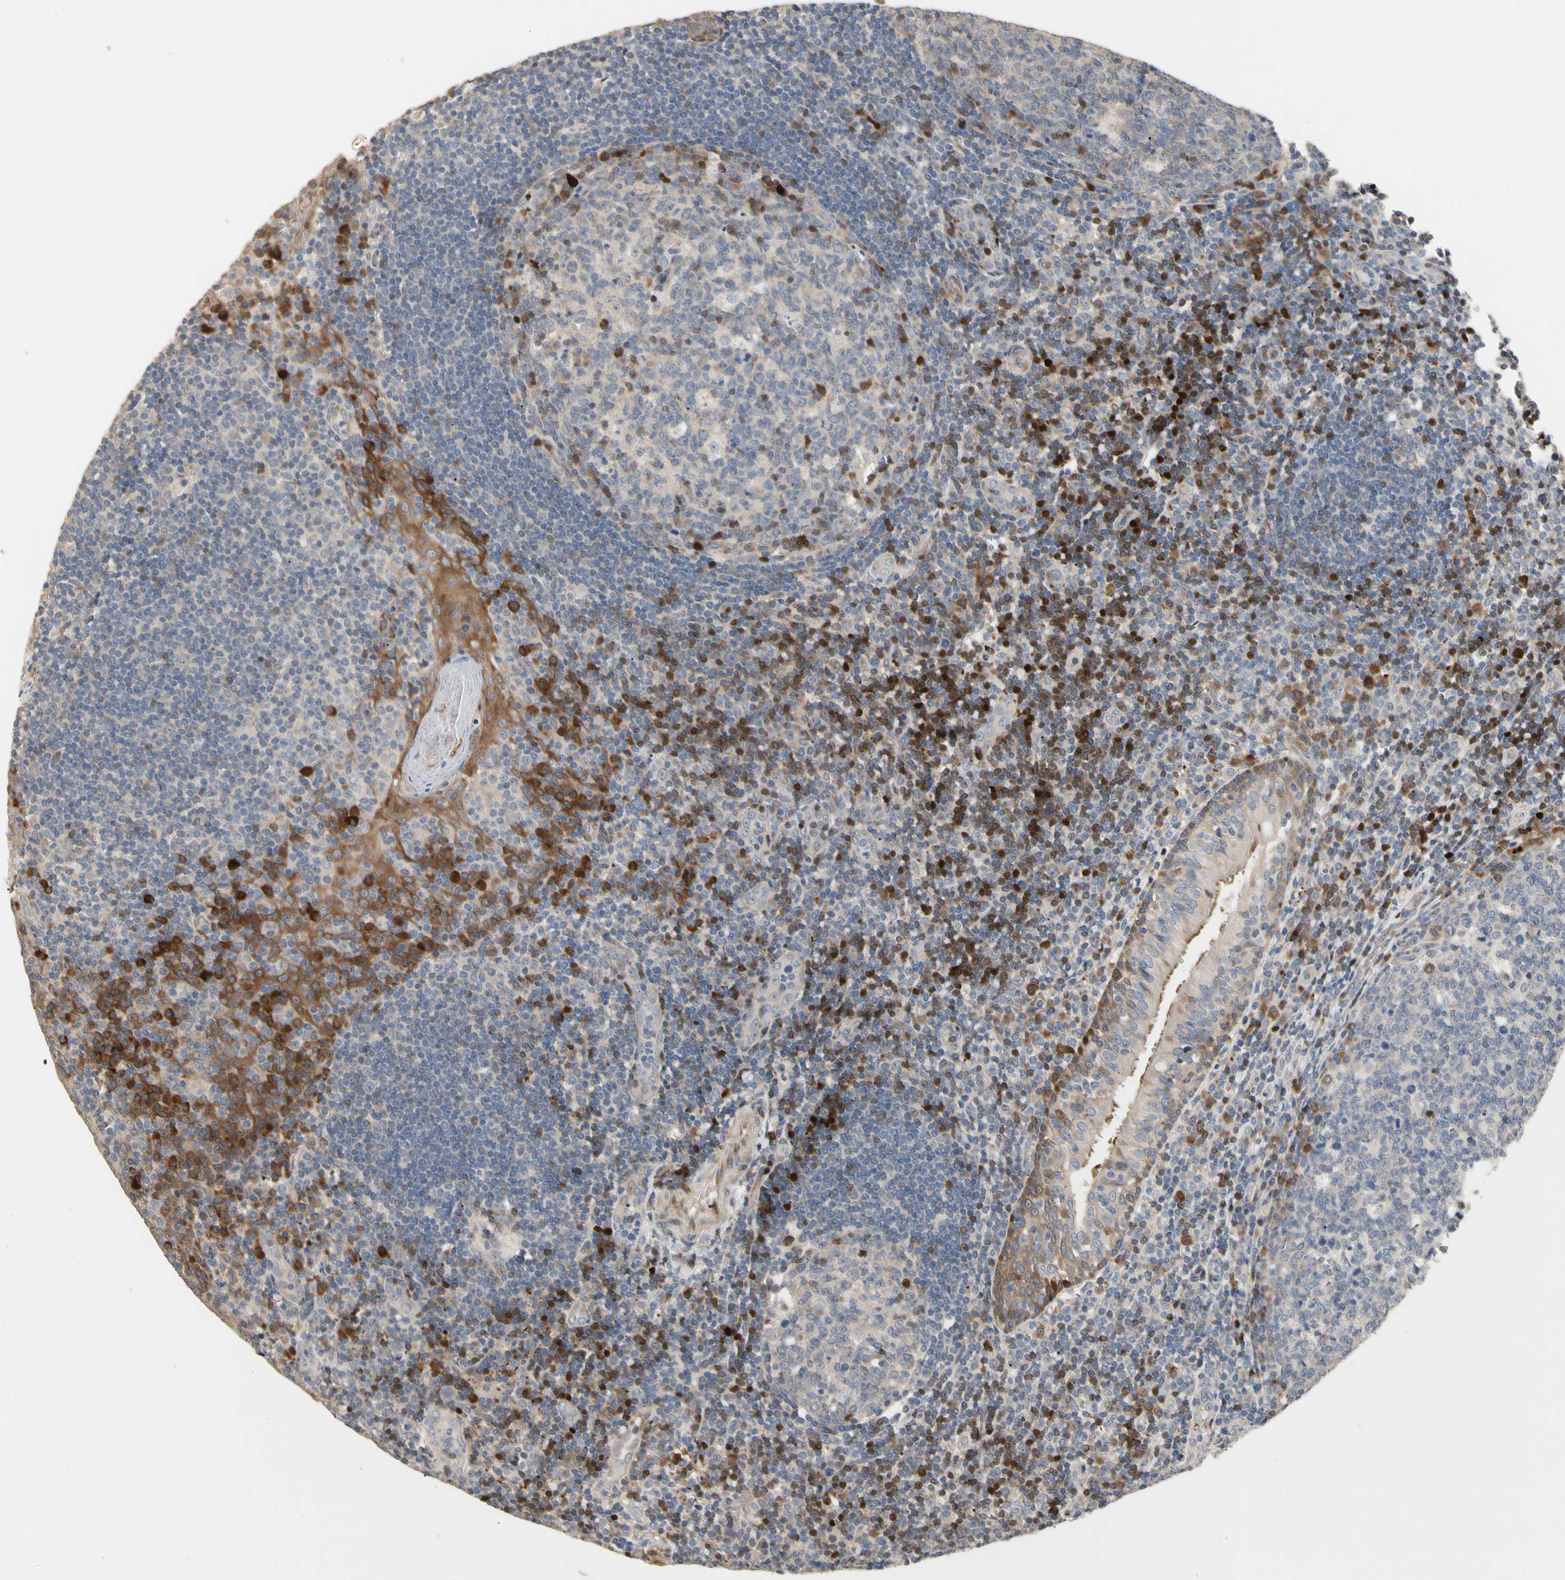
{"staining": {"intensity": "moderate", "quantity": "<25%", "location": "cytoplasmic/membranous,nuclear"}, "tissue": "tonsil", "cell_type": "Germinal center cells", "image_type": "normal", "snomed": [{"axis": "morphology", "description": "Normal tissue, NOS"}, {"axis": "topography", "description": "Tonsil"}], "caption": "The immunohistochemical stain labels moderate cytoplasmic/membranous,nuclear staining in germinal center cells of benign tonsil.", "gene": "HMGCR", "patient": {"sex": "female", "age": 40}}